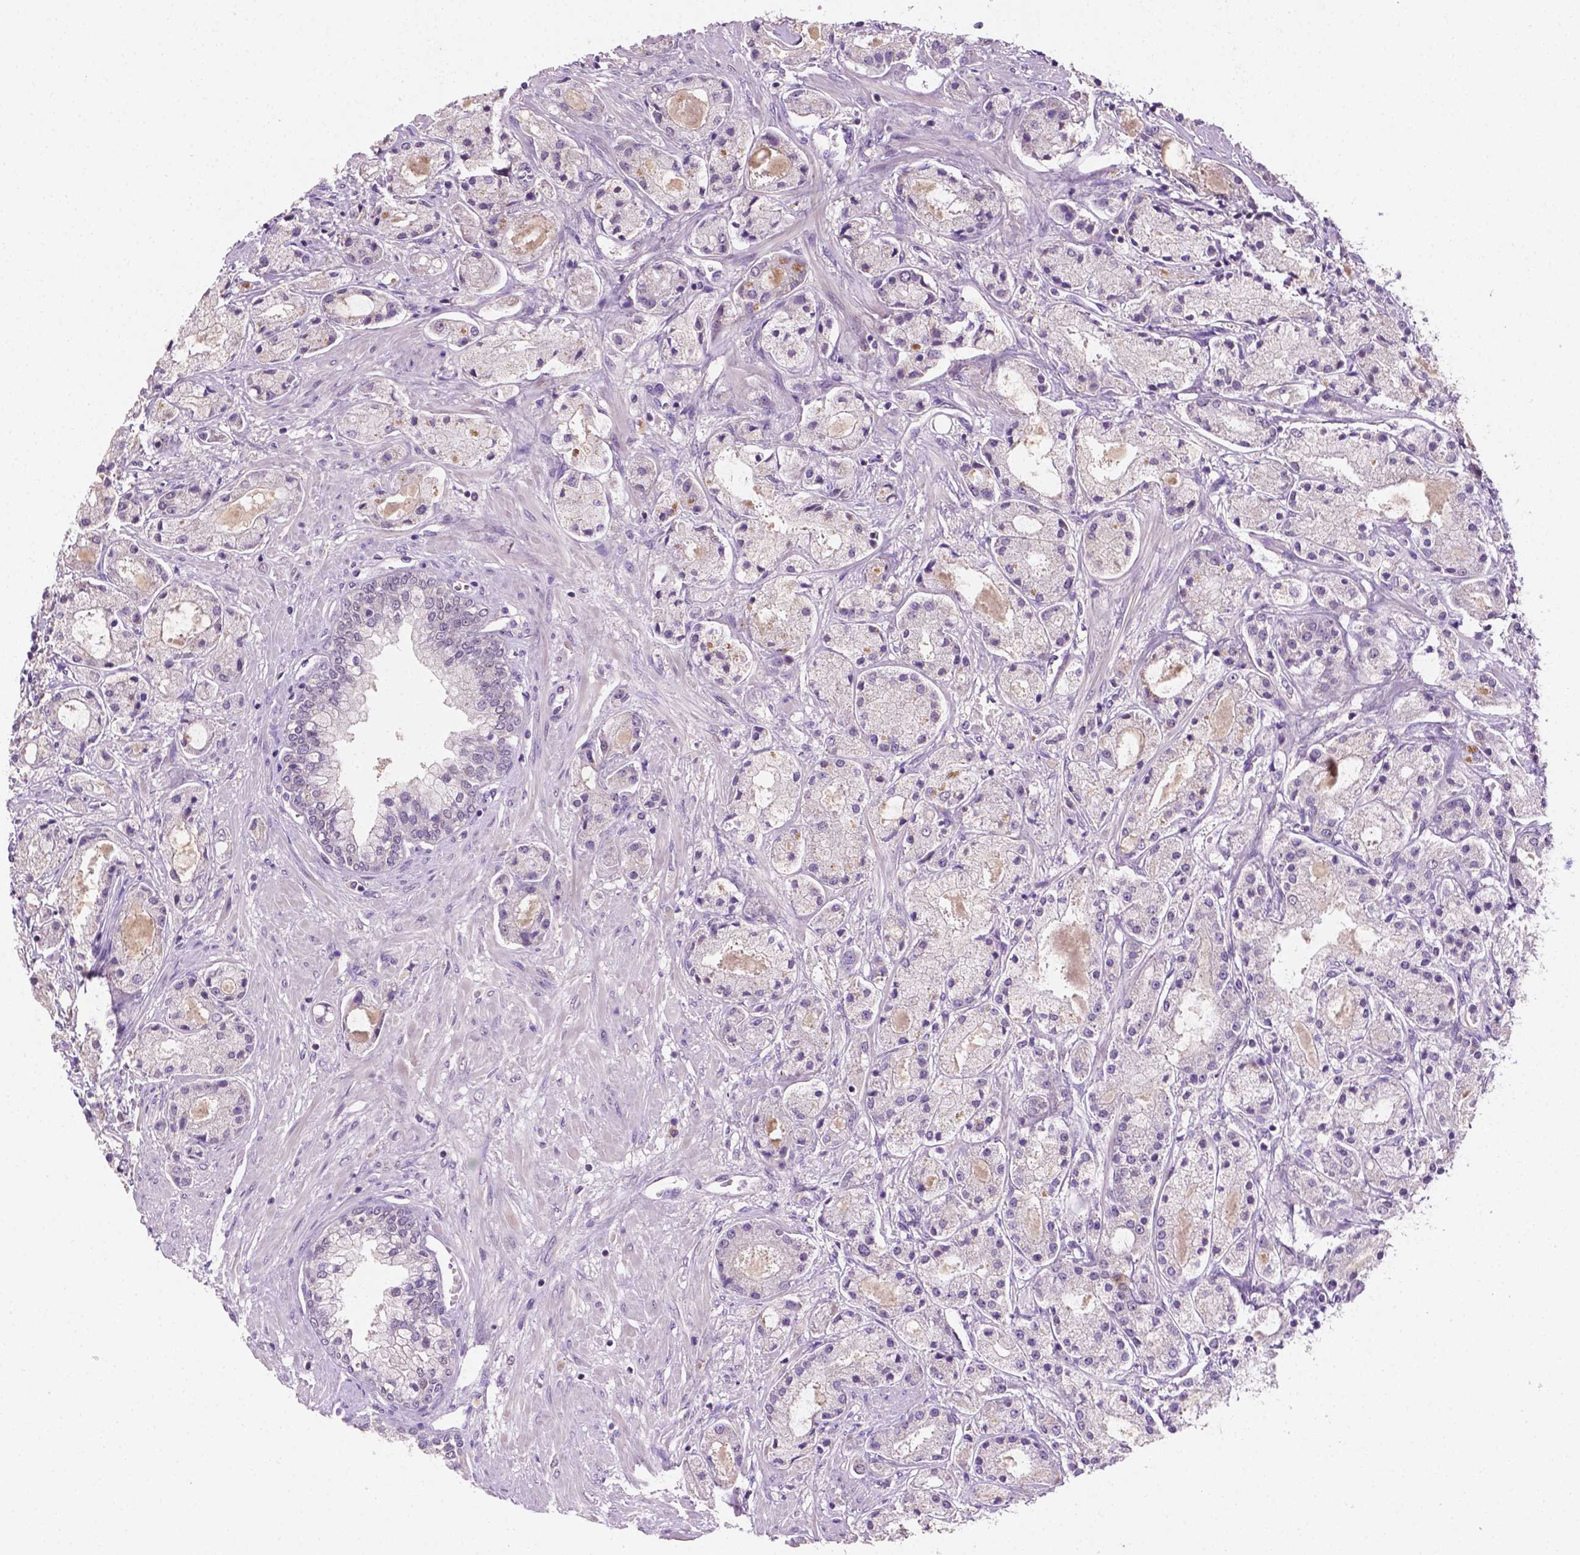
{"staining": {"intensity": "negative", "quantity": "none", "location": "none"}, "tissue": "prostate cancer", "cell_type": "Tumor cells", "image_type": "cancer", "snomed": [{"axis": "morphology", "description": "Adenocarcinoma, High grade"}, {"axis": "topography", "description": "Prostate"}], "caption": "Immunohistochemistry (IHC) of prostate cancer demonstrates no positivity in tumor cells. (Brightfield microscopy of DAB immunohistochemistry at high magnification).", "gene": "MROH6", "patient": {"sex": "male", "age": 67}}